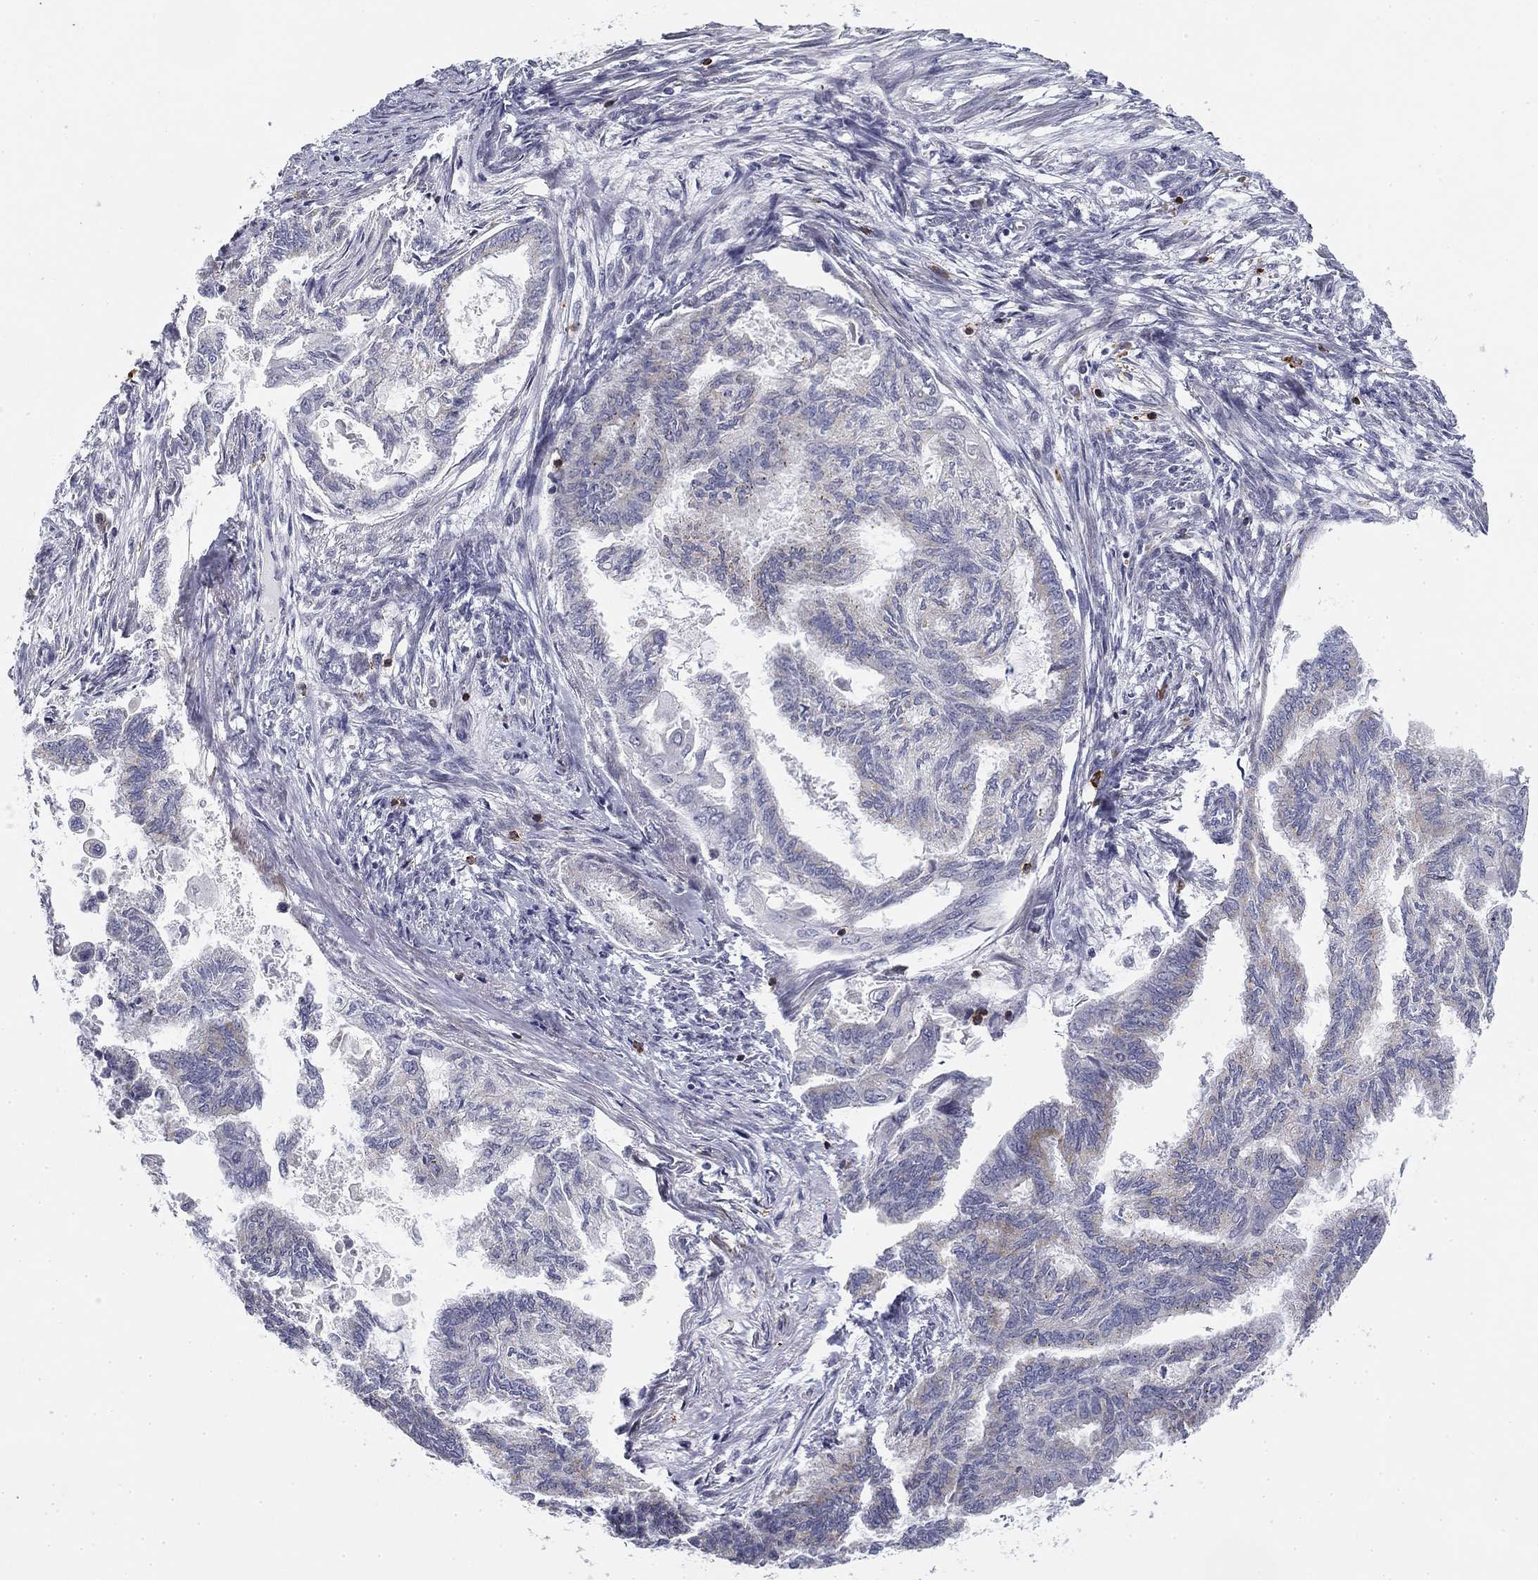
{"staining": {"intensity": "weak", "quantity": "25%-75%", "location": "cytoplasmic/membranous"}, "tissue": "endometrial cancer", "cell_type": "Tumor cells", "image_type": "cancer", "snomed": [{"axis": "morphology", "description": "Adenocarcinoma, NOS"}, {"axis": "topography", "description": "Endometrium"}], "caption": "Immunohistochemistry (IHC) histopathology image of neoplastic tissue: human adenocarcinoma (endometrial) stained using immunohistochemistry displays low levels of weak protein expression localized specifically in the cytoplasmic/membranous of tumor cells, appearing as a cytoplasmic/membranous brown color.", "gene": "TRAT1", "patient": {"sex": "female", "age": 86}}